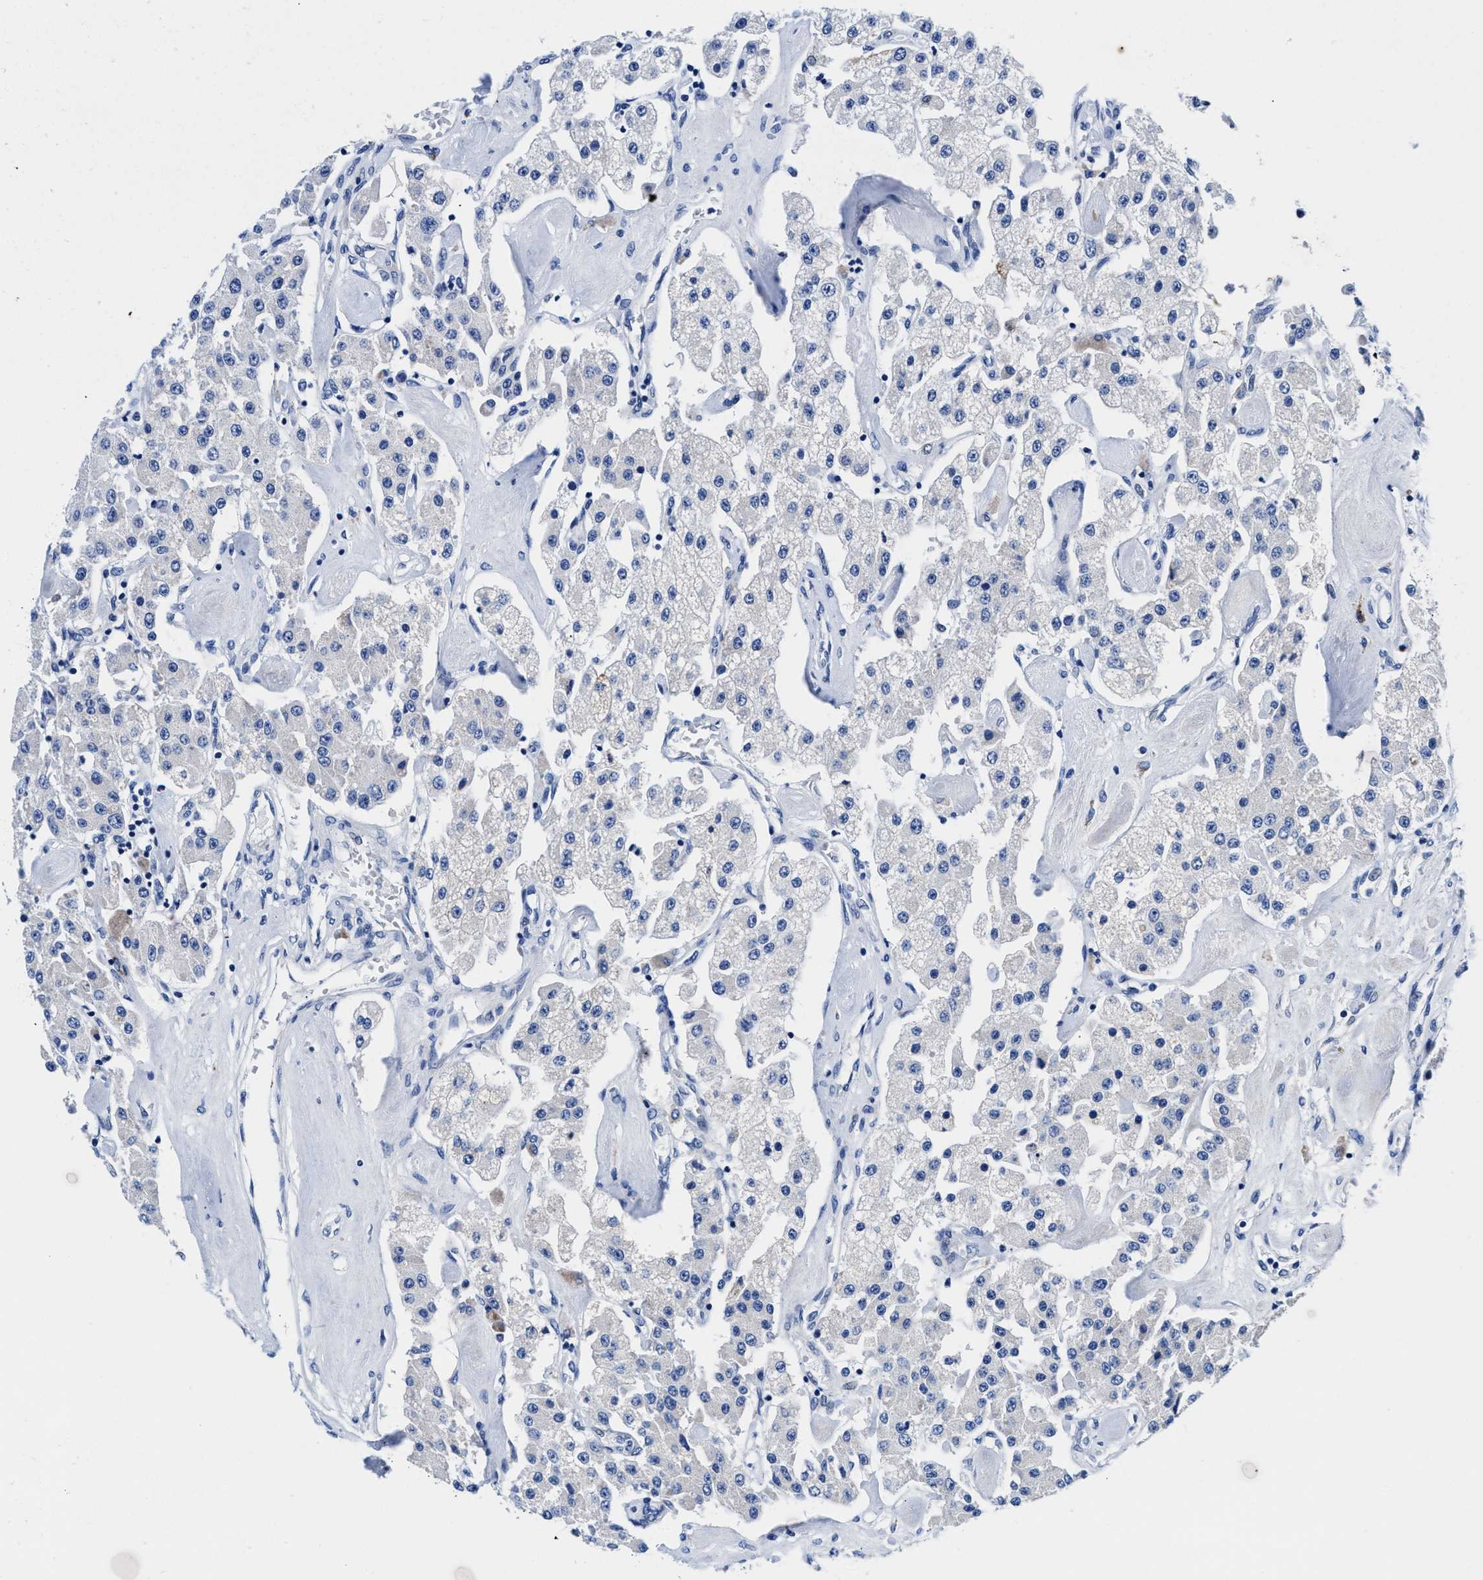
{"staining": {"intensity": "negative", "quantity": "none", "location": "none"}, "tissue": "carcinoid", "cell_type": "Tumor cells", "image_type": "cancer", "snomed": [{"axis": "morphology", "description": "Carcinoid, malignant, NOS"}, {"axis": "topography", "description": "Pancreas"}], "caption": "Micrograph shows no protein positivity in tumor cells of carcinoid tissue. Nuclei are stained in blue.", "gene": "DHRS13", "patient": {"sex": "male", "age": 41}}